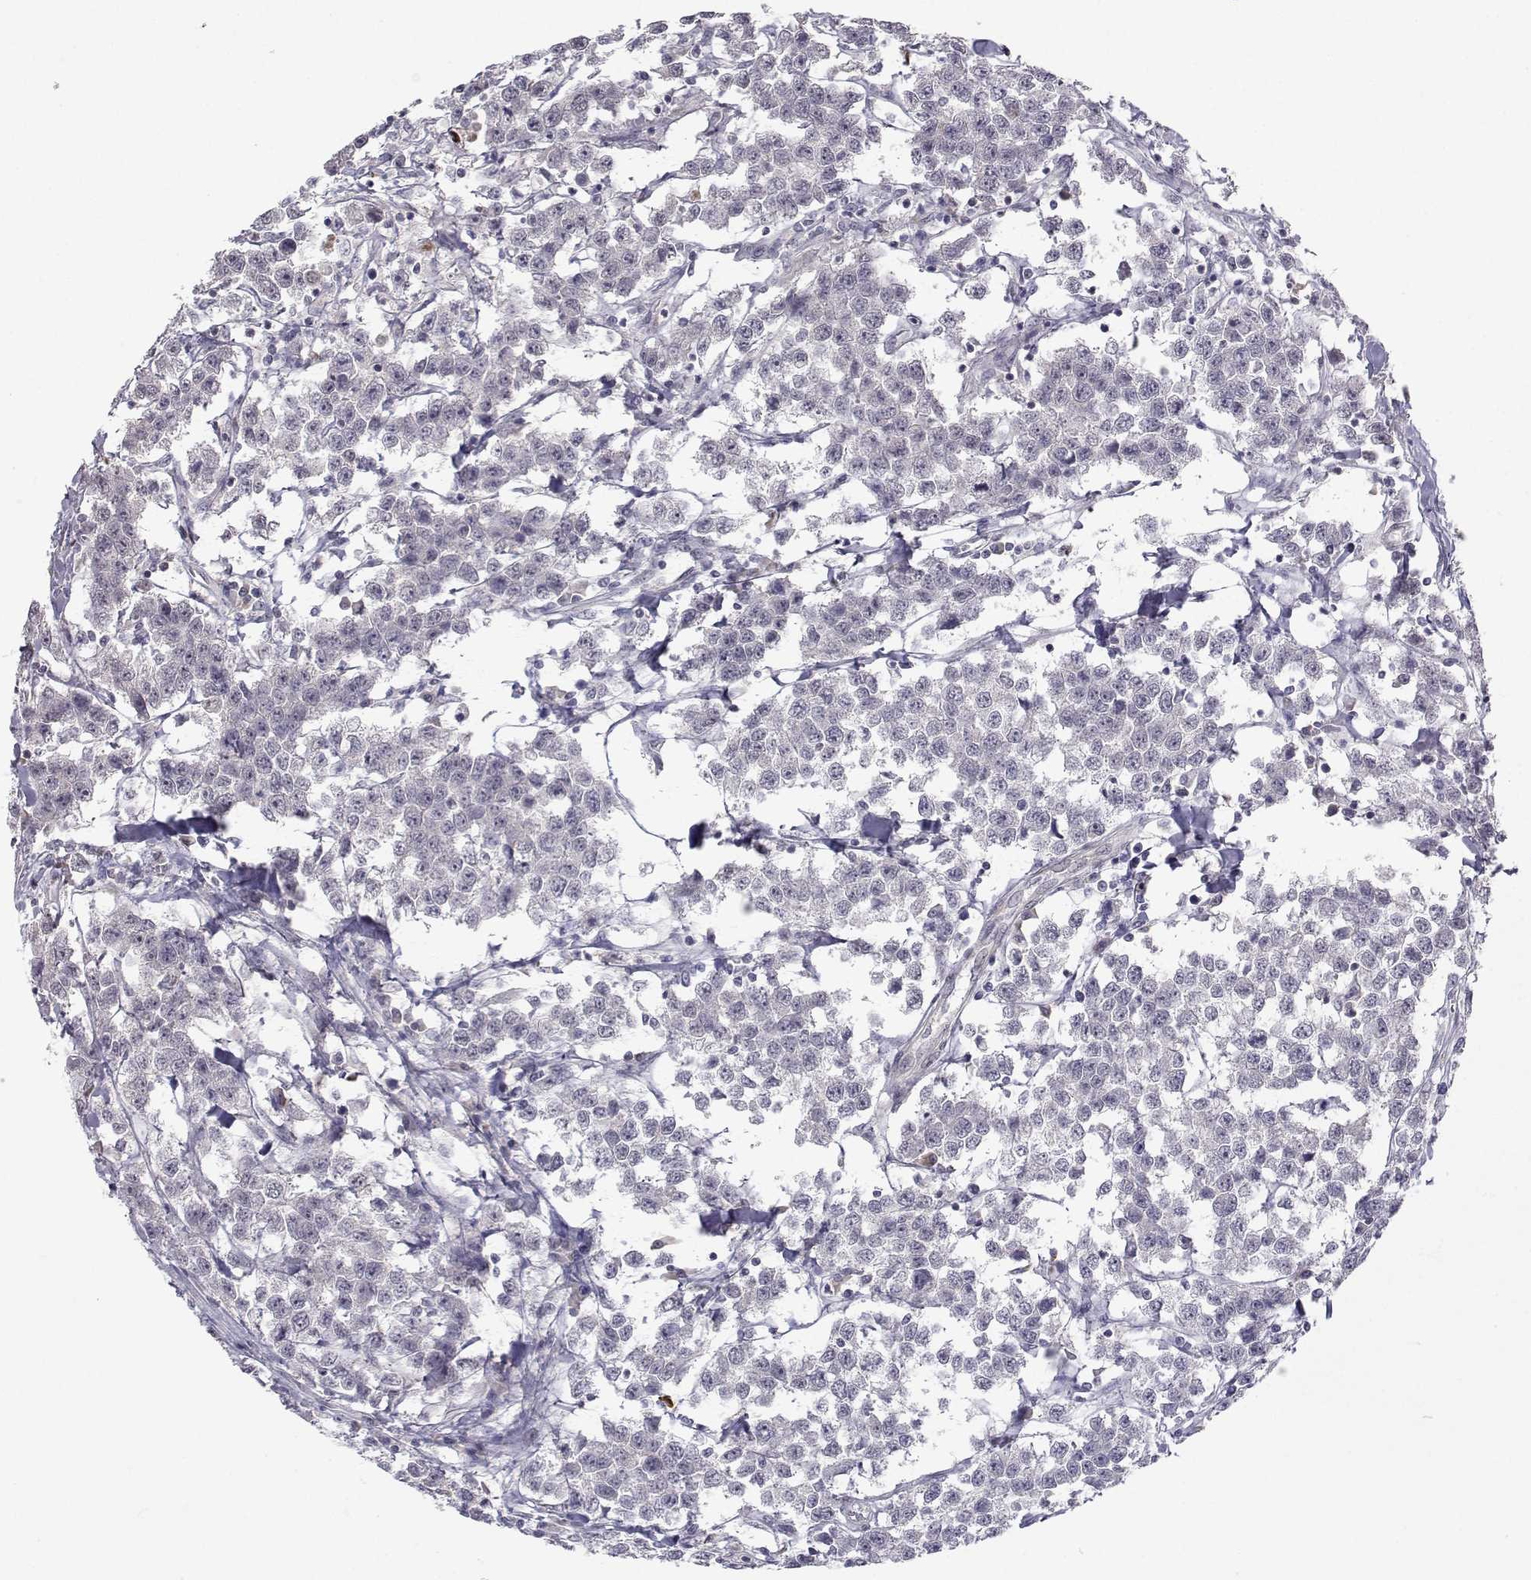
{"staining": {"intensity": "negative", "quantity": "none", "location": "none"}, "tissue": "testis cancer", "cell_type": "Tumor cells", "image_type": "cancer", "snomed": [{"axis": "morphology", "description": "Seminoma, NOS"}, {"axis": "topography", "description": "Testis"}], "caption": "This is a image of immunohistochemistry staining of testis seminoma, which shows no positivity in tumor cells.", "gene": "SLC6A3", "patient": {"sex": "male", "age": 59}}